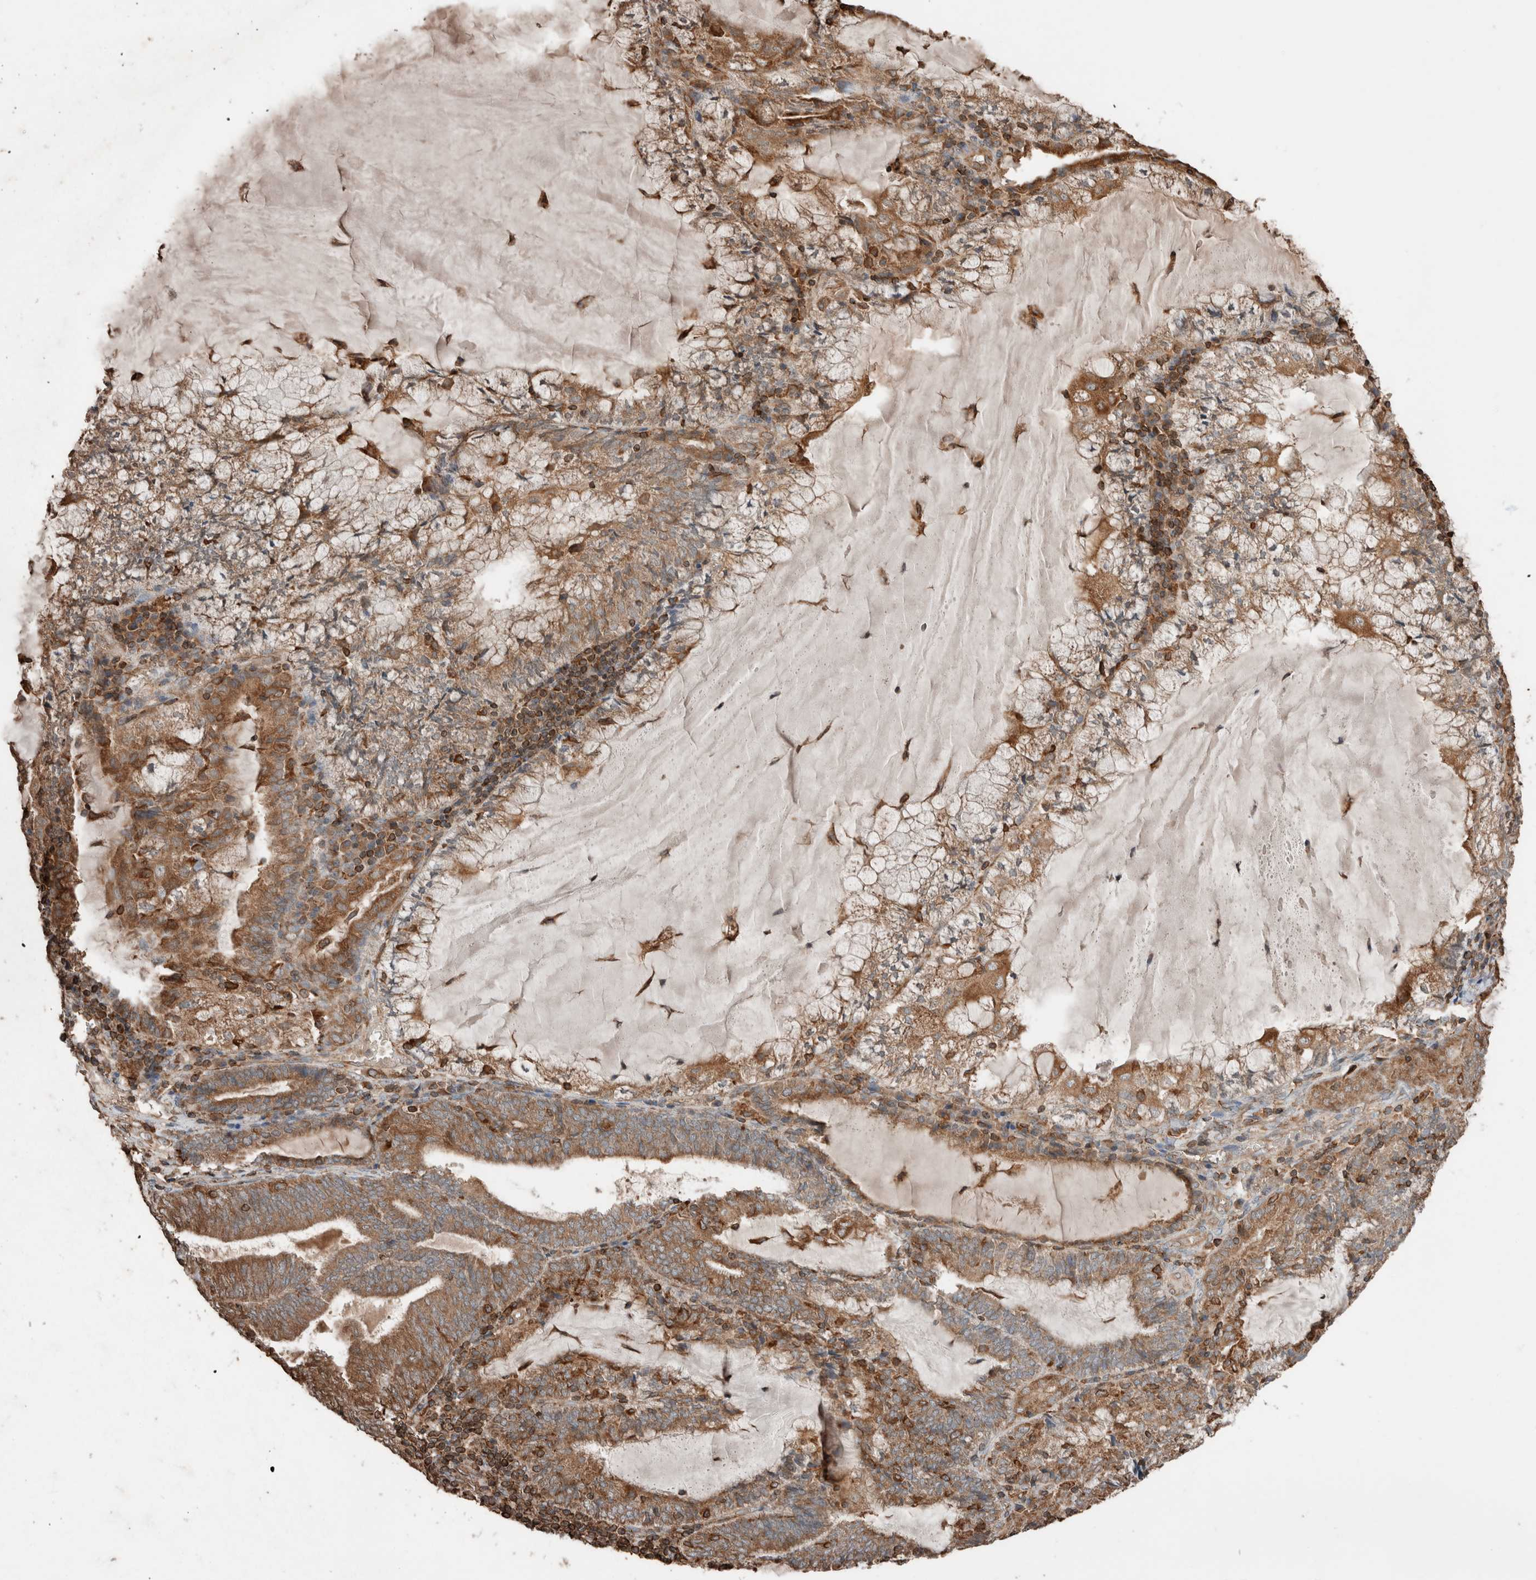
{"staining": {"intensity": "moderate", "quantity": ">75%", "location": "cytoplasmic/membranous"}, "tissue": "endometrial cancer", "cell_type": "Tumor cells", "image_type": "cancer", "snomed": [{"axis": "morphology", "description": "Adenocarcinoma, NOS"}, {"axis": "topography", "description": "Endometrium"}], "caption": "High-magnification brightfield microscopy of endometrial cancer (adenocarcinoma) stained with DAB (brown) and counterstained with hematoxylin (blue). tumor cells exhibit moderate cytoplasmic/membranous expression is identified in about>75% of cells. (Stains: DAB in brown, nuclei in blue, Microscopy: brightfield microscopy at high magnification).", "gene": "ERAP2", "patient": {"sex": "female", "age": 81}}